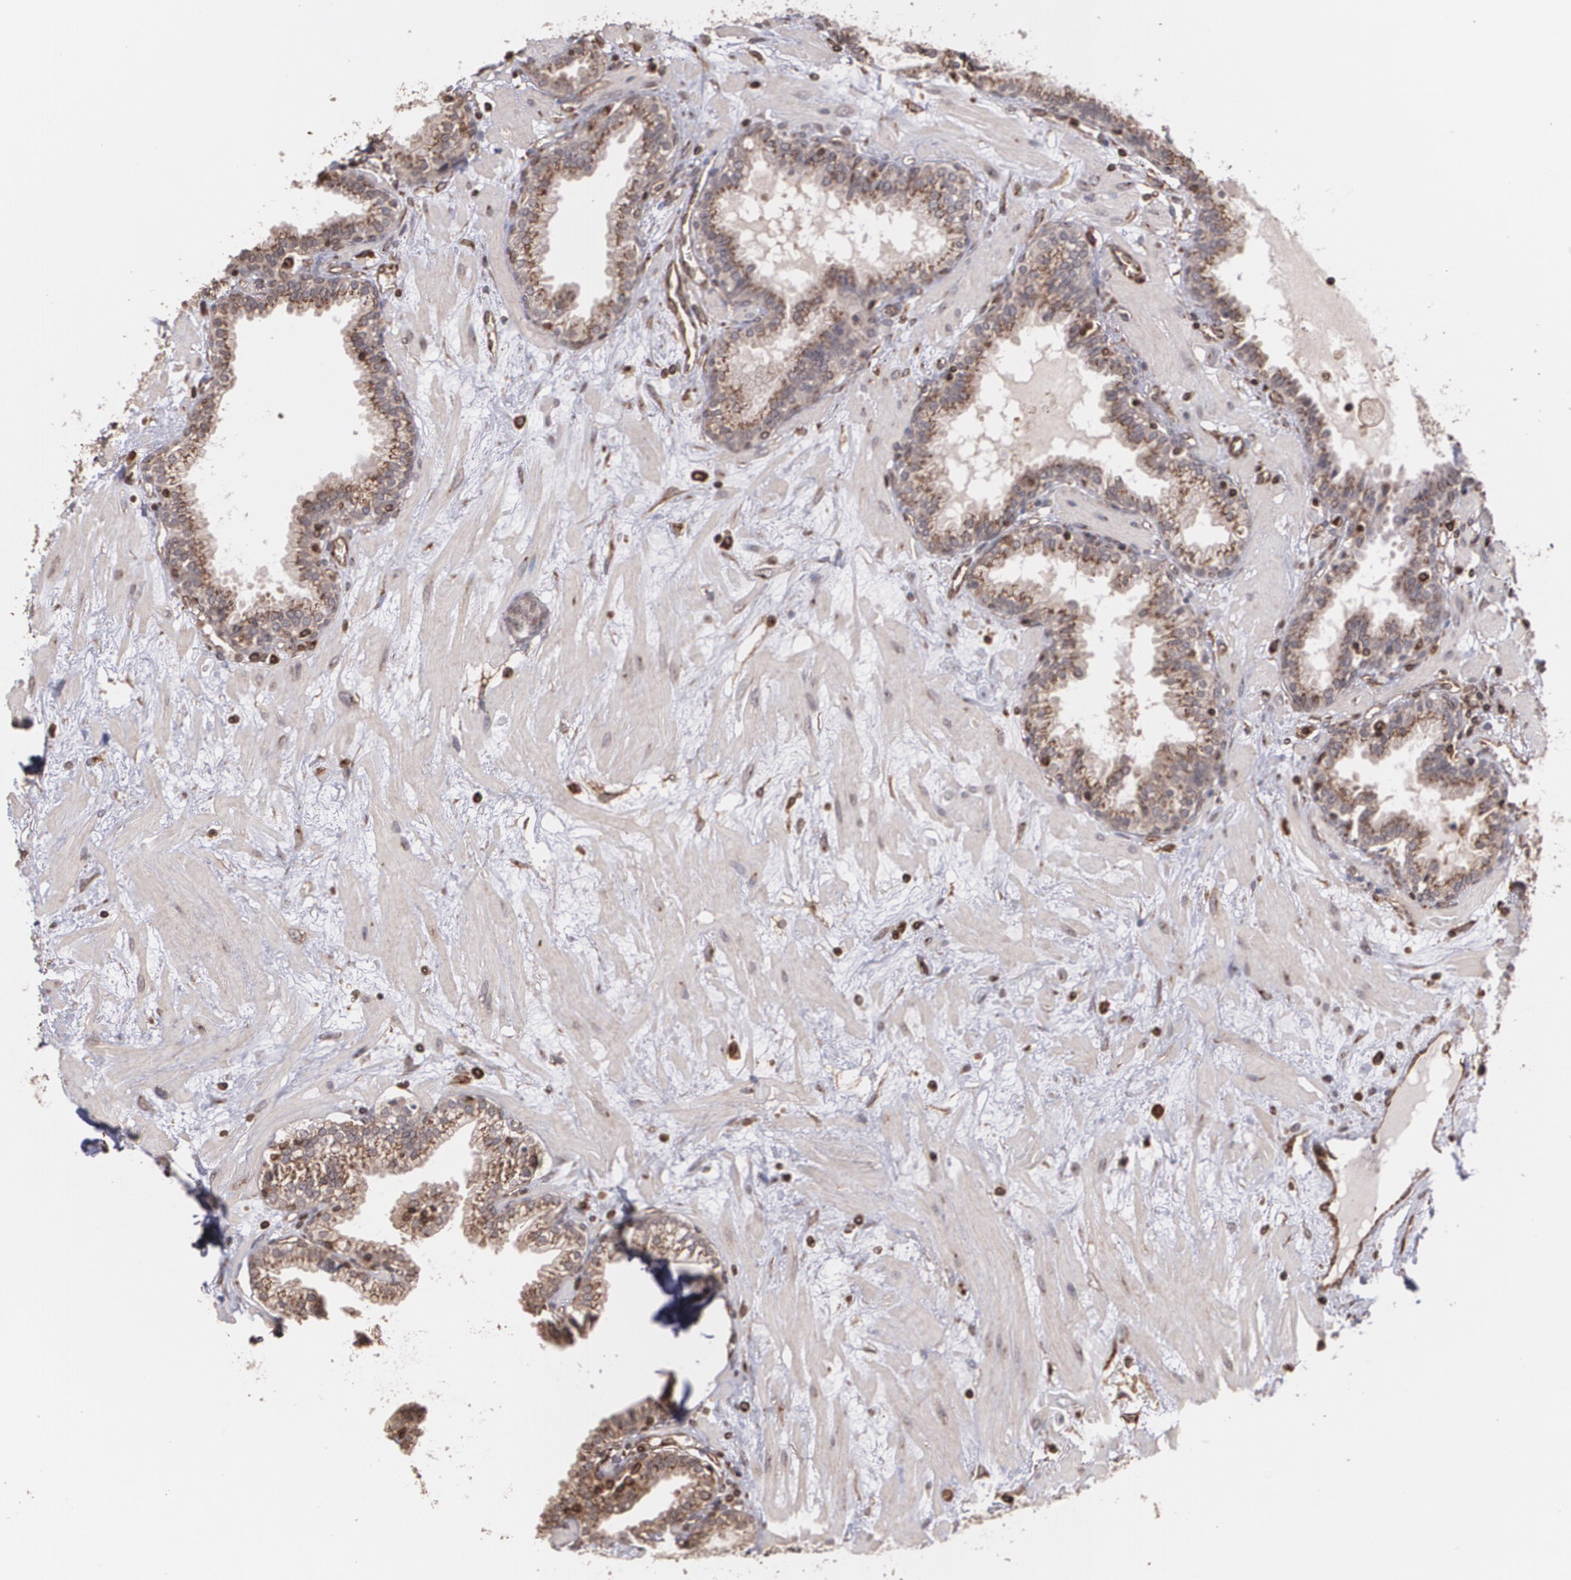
{"staining": {"intensity": "moderate", "quantity": ">75%", "location": "cytoplasmic/membranous"}, "tissue": "prostate", "cell_type": "Glandular cells", "image_type": "normal", "snomed": [{"axis": "morphology", "description": "Normal tissue, NOS"}, {"axis": "topography", "description": "Prostate"}], "caption": "Prostate stained with DAB IHC demonstrates medium levels of moderate cytoplasmic/membranous staining in about >75% of glandular cells. (IHC, brightfield microscopy, high magnification).", "gene": "TRIP11", "patient": {"sex": "male", "age": 64}}